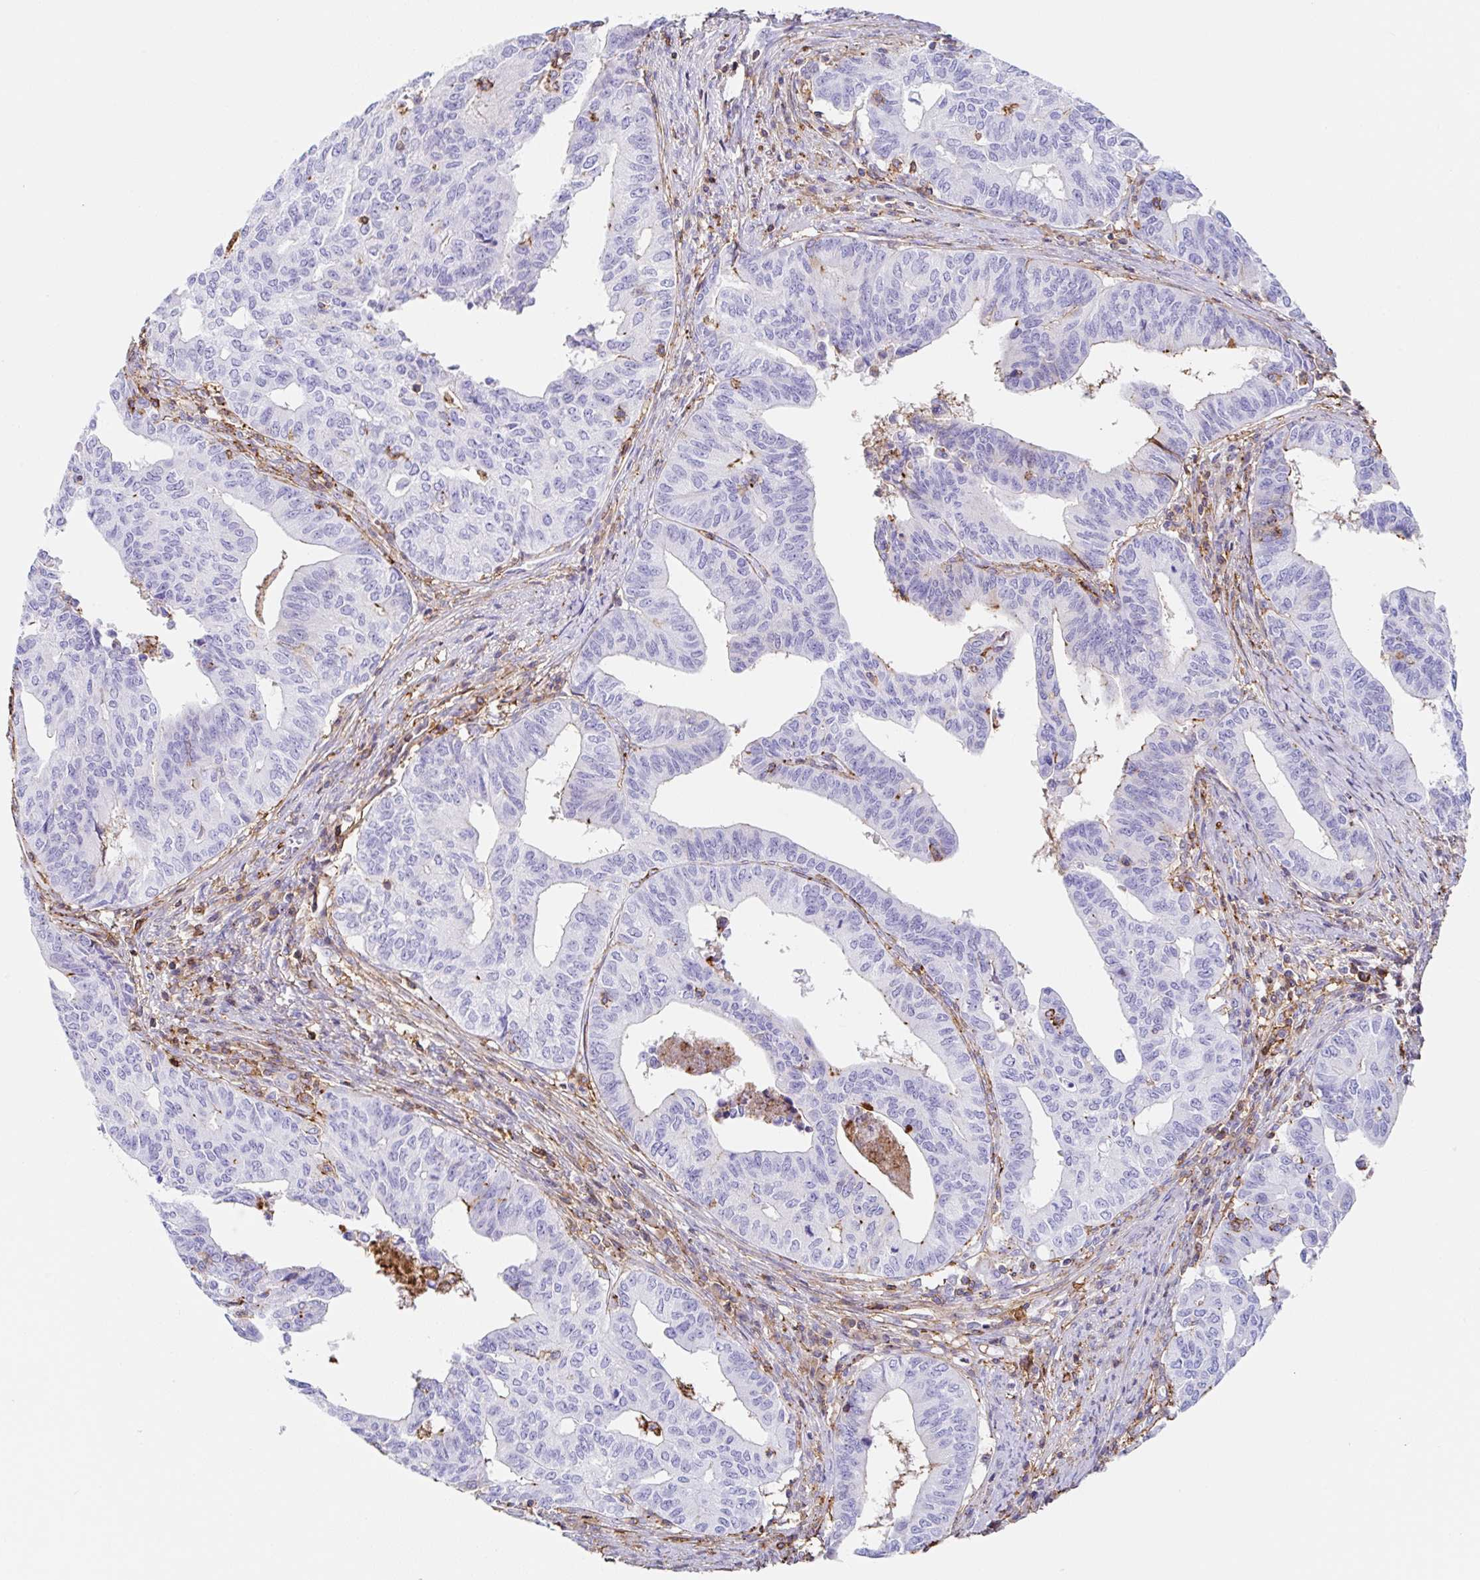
{"staining": {"intensity": "negative", "quantity": "none", "location": "none"}, "tissue": "endometrial cancer", "cell_type": "Tumor cells", "image_type": "cancer", "snomed": [{"axis": "morphology", "description": "Adenocarcinoma, NOS"}, {"axis": "topography", "description": "Endometrium"}], "caption": "Tumor cells show no significant expression in endometrial adenocarcinoma.", "gene": "MTTP", "patient": {"sex": "female", "age": 65}}